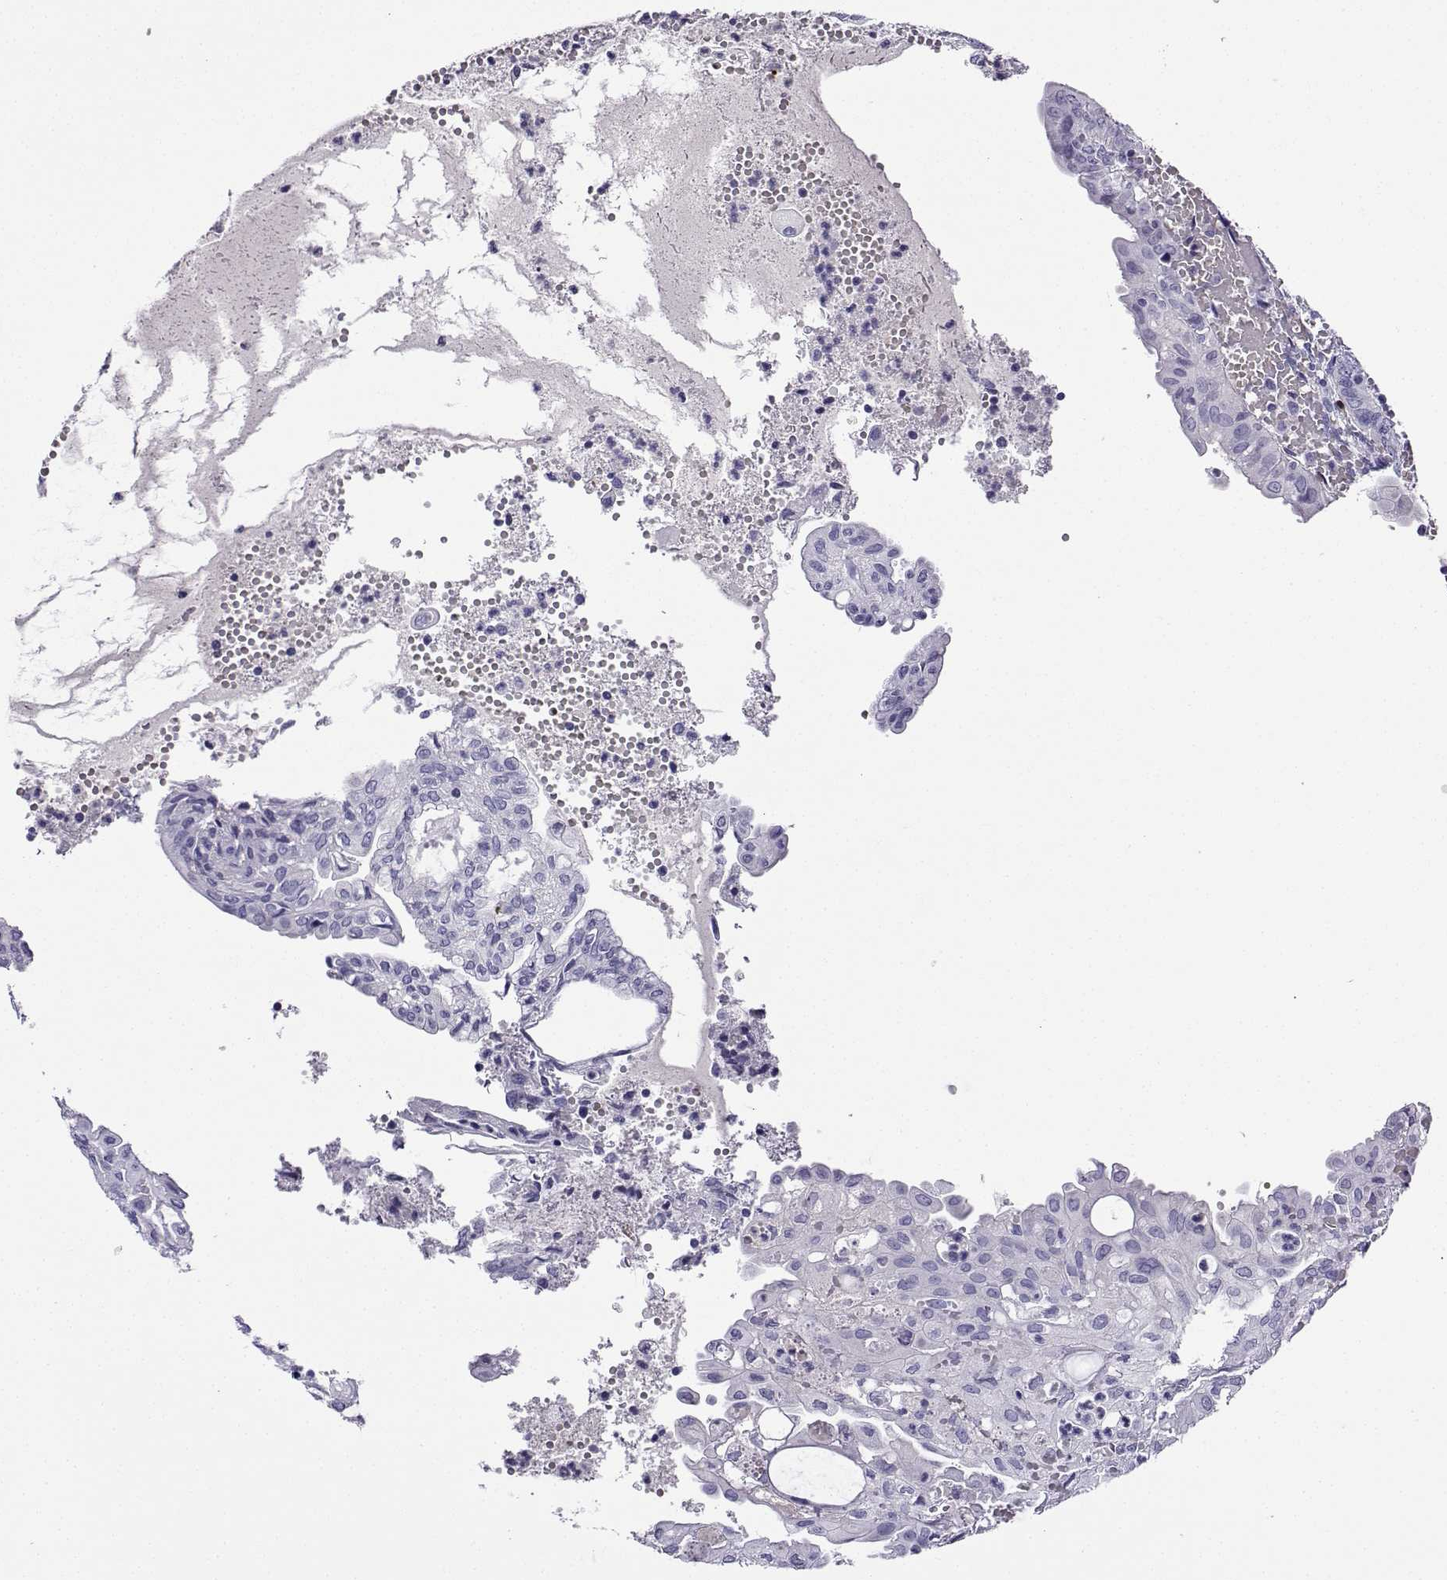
{"staining": {"intensity": "negative", "quantity": "none", "location": "none"}, "tissue": "endometrial cancer", "cell_type": "Tumor cells", "image_type": "cancer", "snomed": [{"axis": "morphology", "description": "Adenocarcinoma, NOS"}, {"axis": "topography", "description": "Endometrium"}], "caption": "Human endometrial adenocarcinoma stained for a protein using immunohistochemistry shows no expression in tumor cells.", "gene": "LINGO1", "patient": {"sex": "female", "age": 68}}